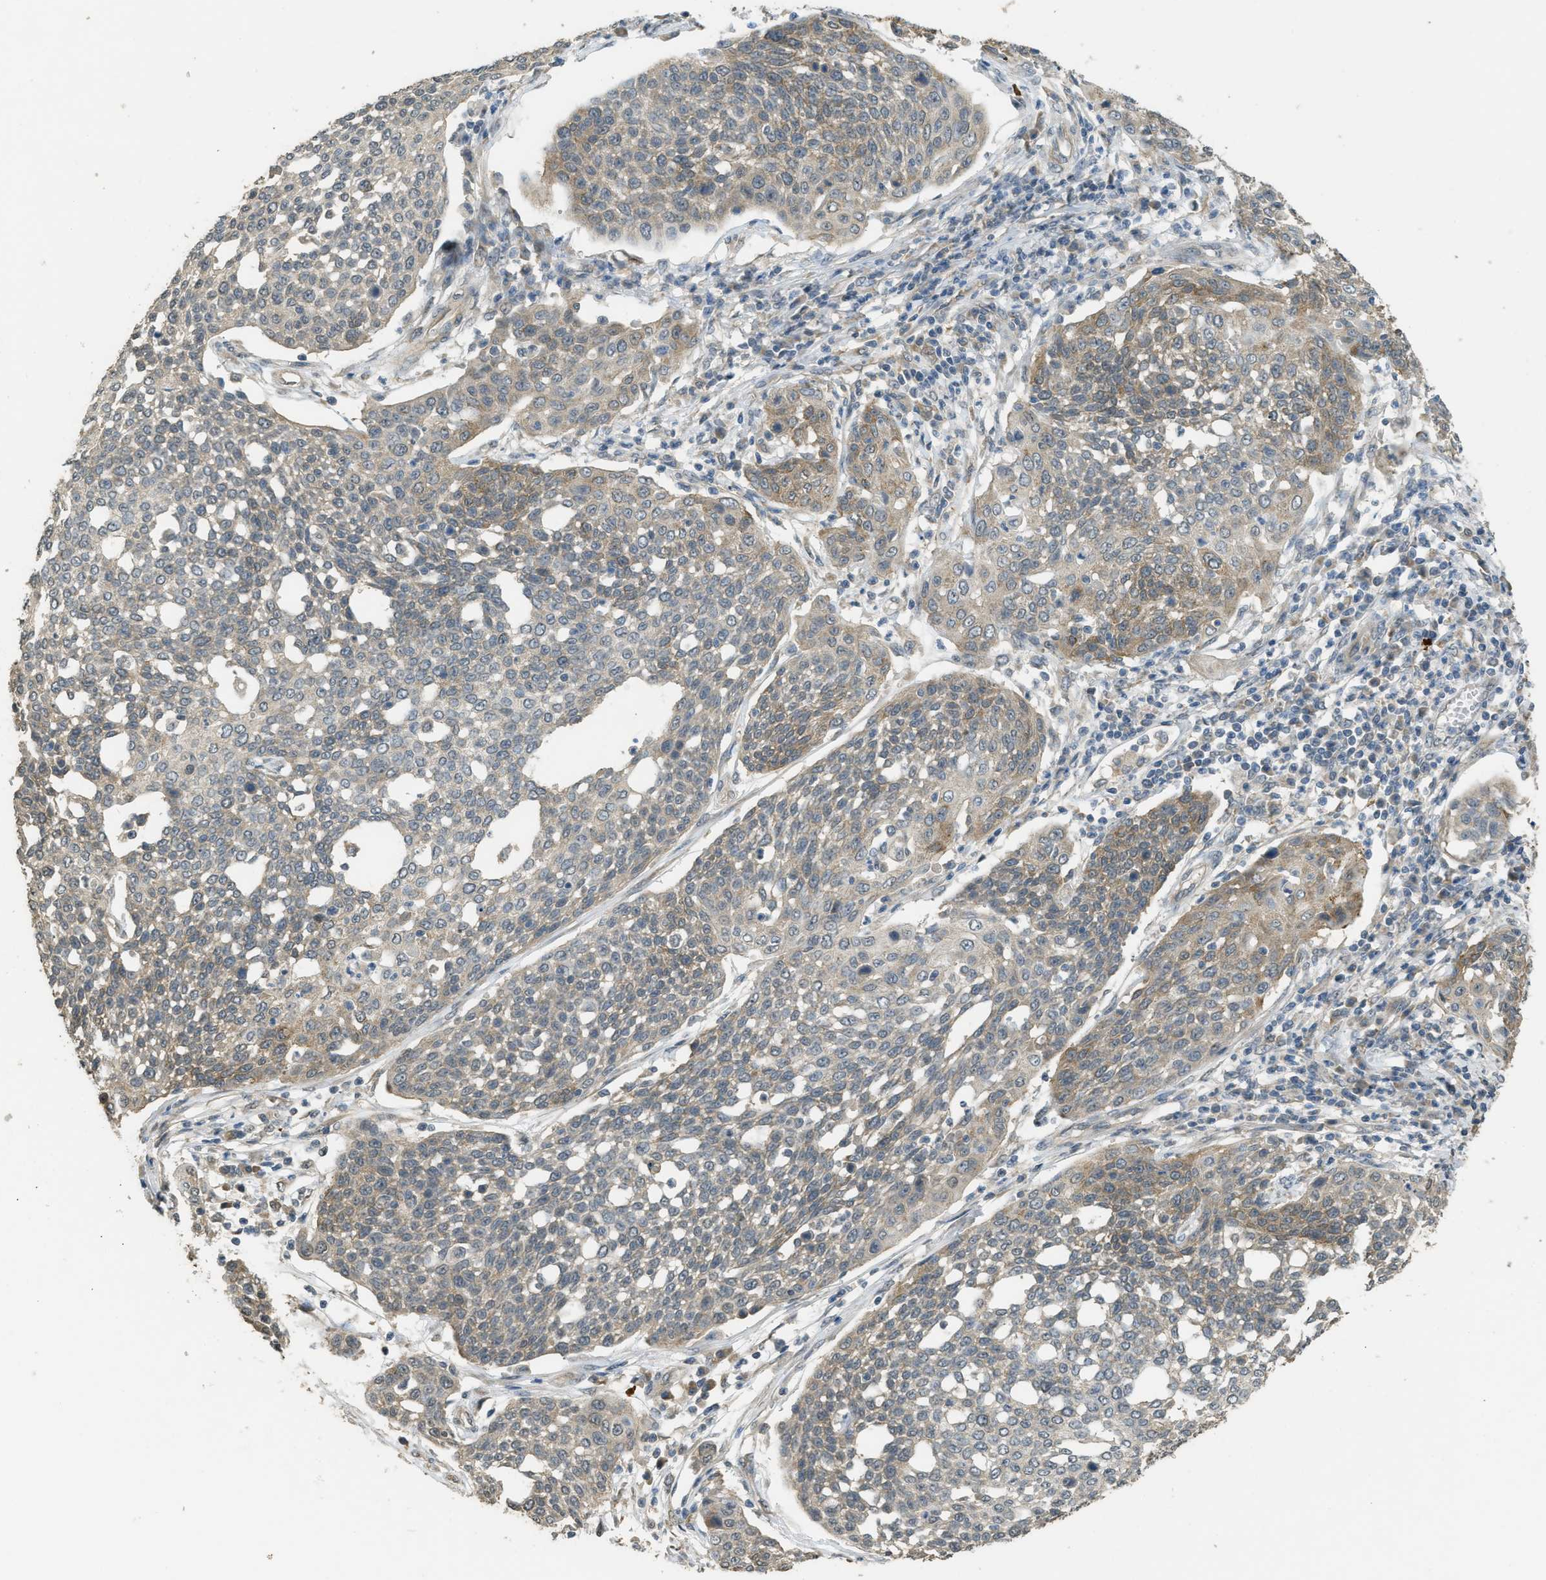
{"staining": {"intensity": "weak", "quantity": "<25%", "location": "cytoplasmic/membranous"}, "tissue": "cervical cancer", "cell_type": "Tumor cells", "image_type": "cancer", "snomed": [{"axis": "morphology", "description": "Squamous cell carcinoma, NOS"}, {"axis": "topography", "description": "Cervix"}], "caption": "DAB (3,3'-diaminobenzidine) immunohistochemical staining of human cervical cancer reveals no significant staining in tumor cells. The staining is performed using DAB (3,3'-diaminobenzidine) brown chromogen with nuclei counter-stained in using hematoxylin.", "gene": "IGF2BP2", "patient": {"sex": "female", "age": 34}}